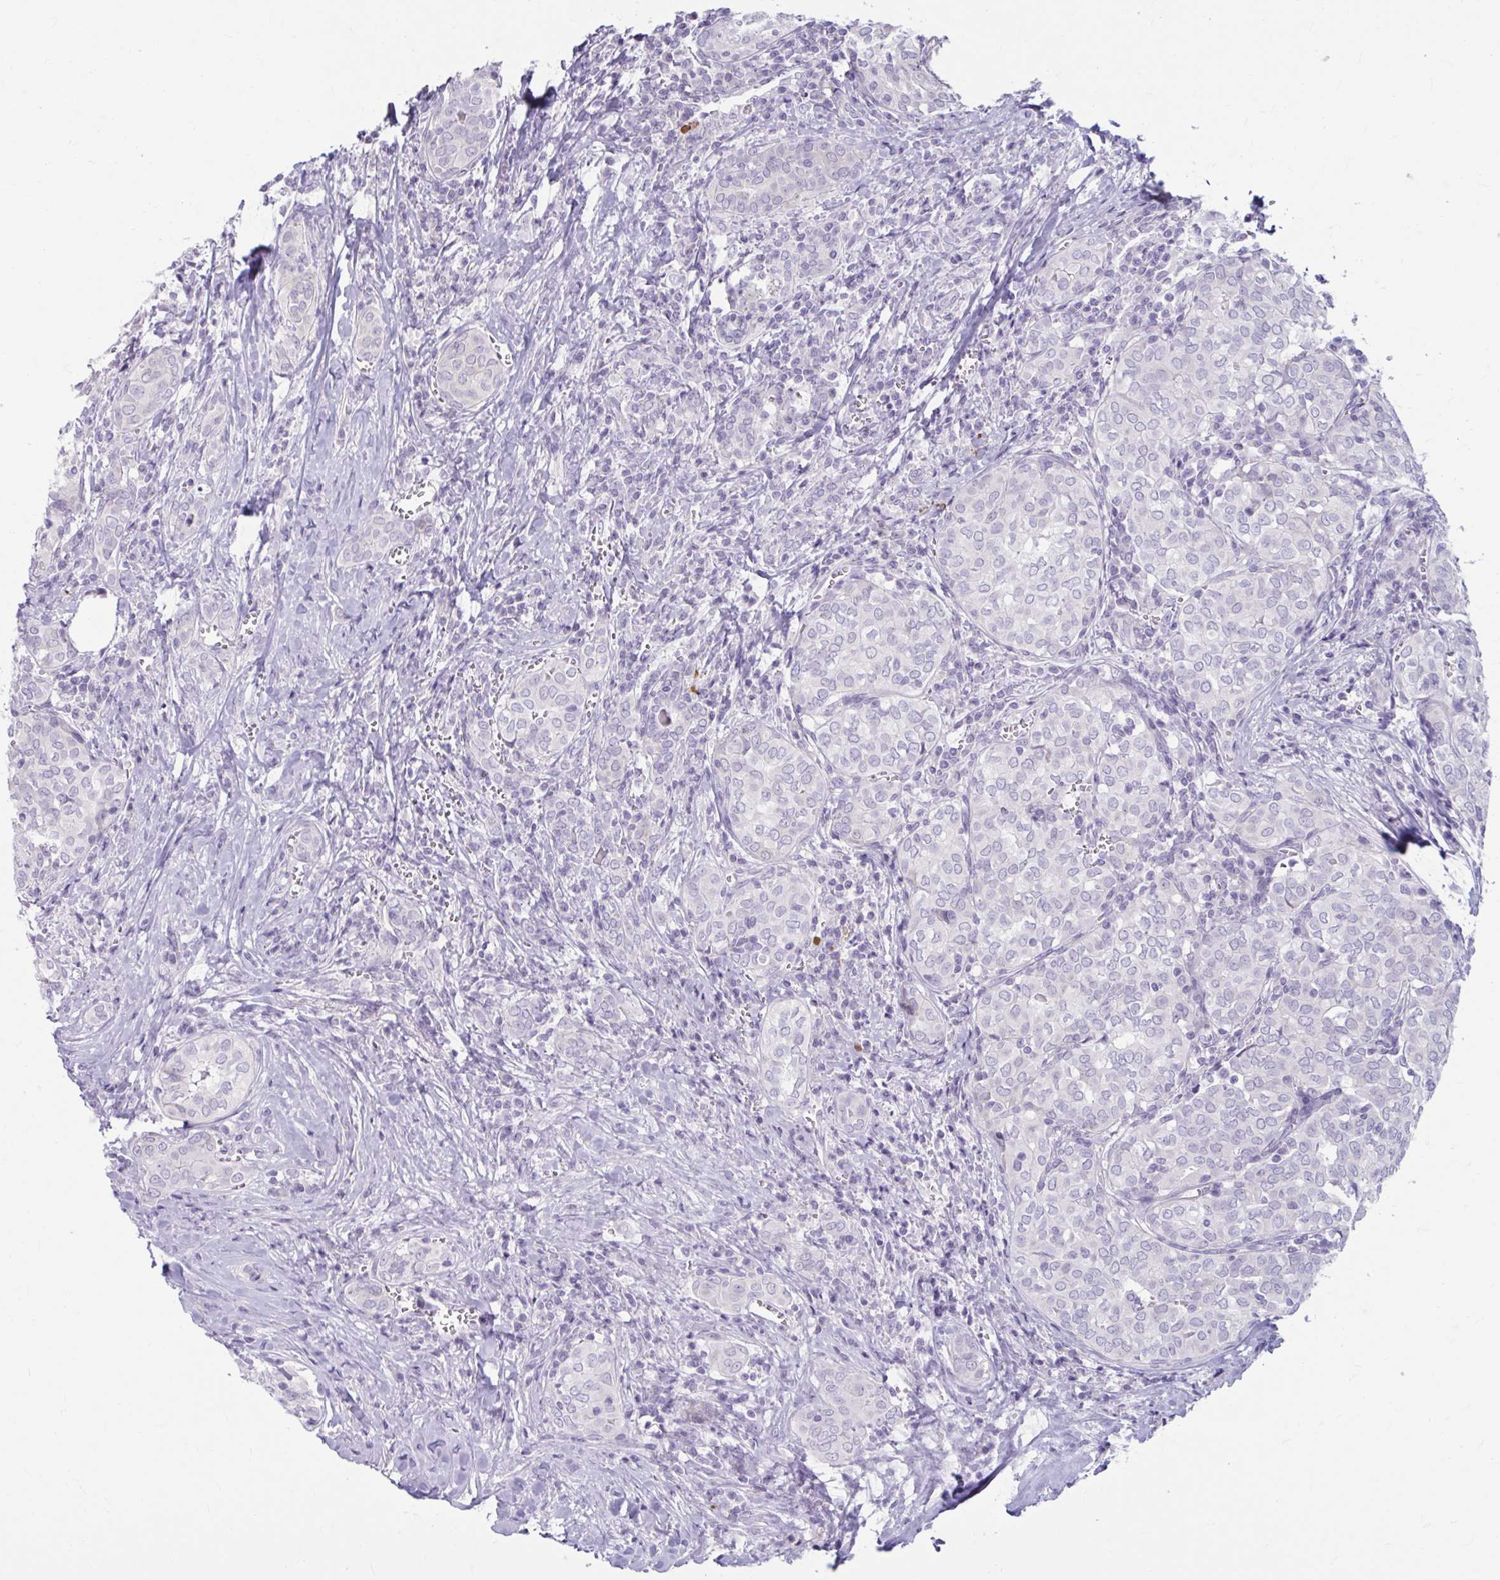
{"staining": {"intensity": "negative", "quantity": "none", "location": "none"}, "tissue": "thyroid cancer", "cell_type": "Tumor cells", "image_type": "cancer", "snomed": [{"axis": "morphology", "description": "Papillary adenocarcinoma, NOS"}, {"axis": "topography", "description": "Thyroid gland"}], "caption": "A high-resolution photomicrograph shows IHC staining of papillary adenocarcinoma (thyroid), which reveals no significant expression in tumor cells.", "gene": "MSMO1", "patient": {"sex": "female", "age": 30}}